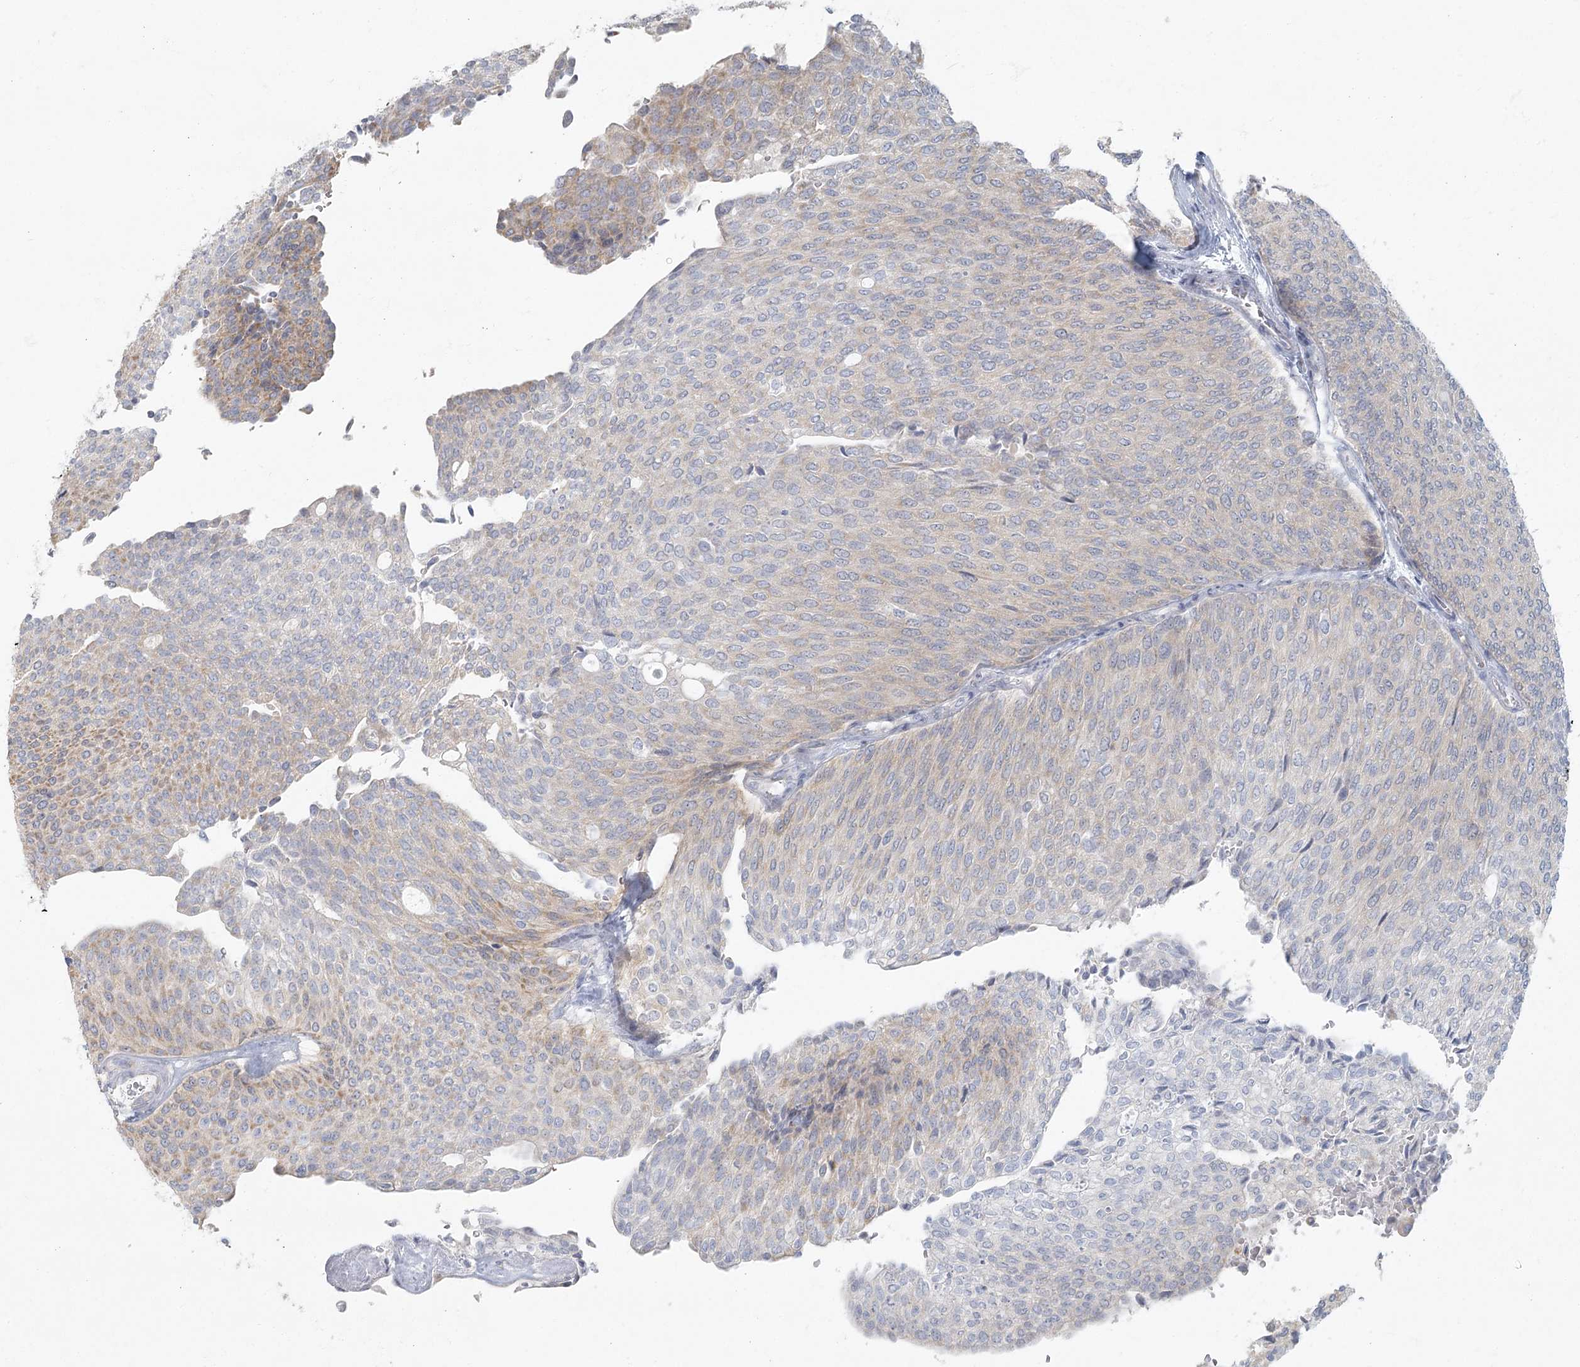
{"staining": {"intensity": "weak", "quantity": "<25%", "location": "cytoplasmic/membranous"}, "tissue": "urothelial cancer", "cell_type": "Tumor cells", "image_type": "cancer", "snomed": [{"axis": "morphology", "description": "Urothelial carcinoma, Low grade"}, {"axis": "topography", "description": "Urinary bladder"}], "caption": "Image shows no protein positivity in tumor cells of low-grade urothelial carcinoma tissue.", "gene": "FAM110C", "patient": {"sex": "female", "age": 79}}